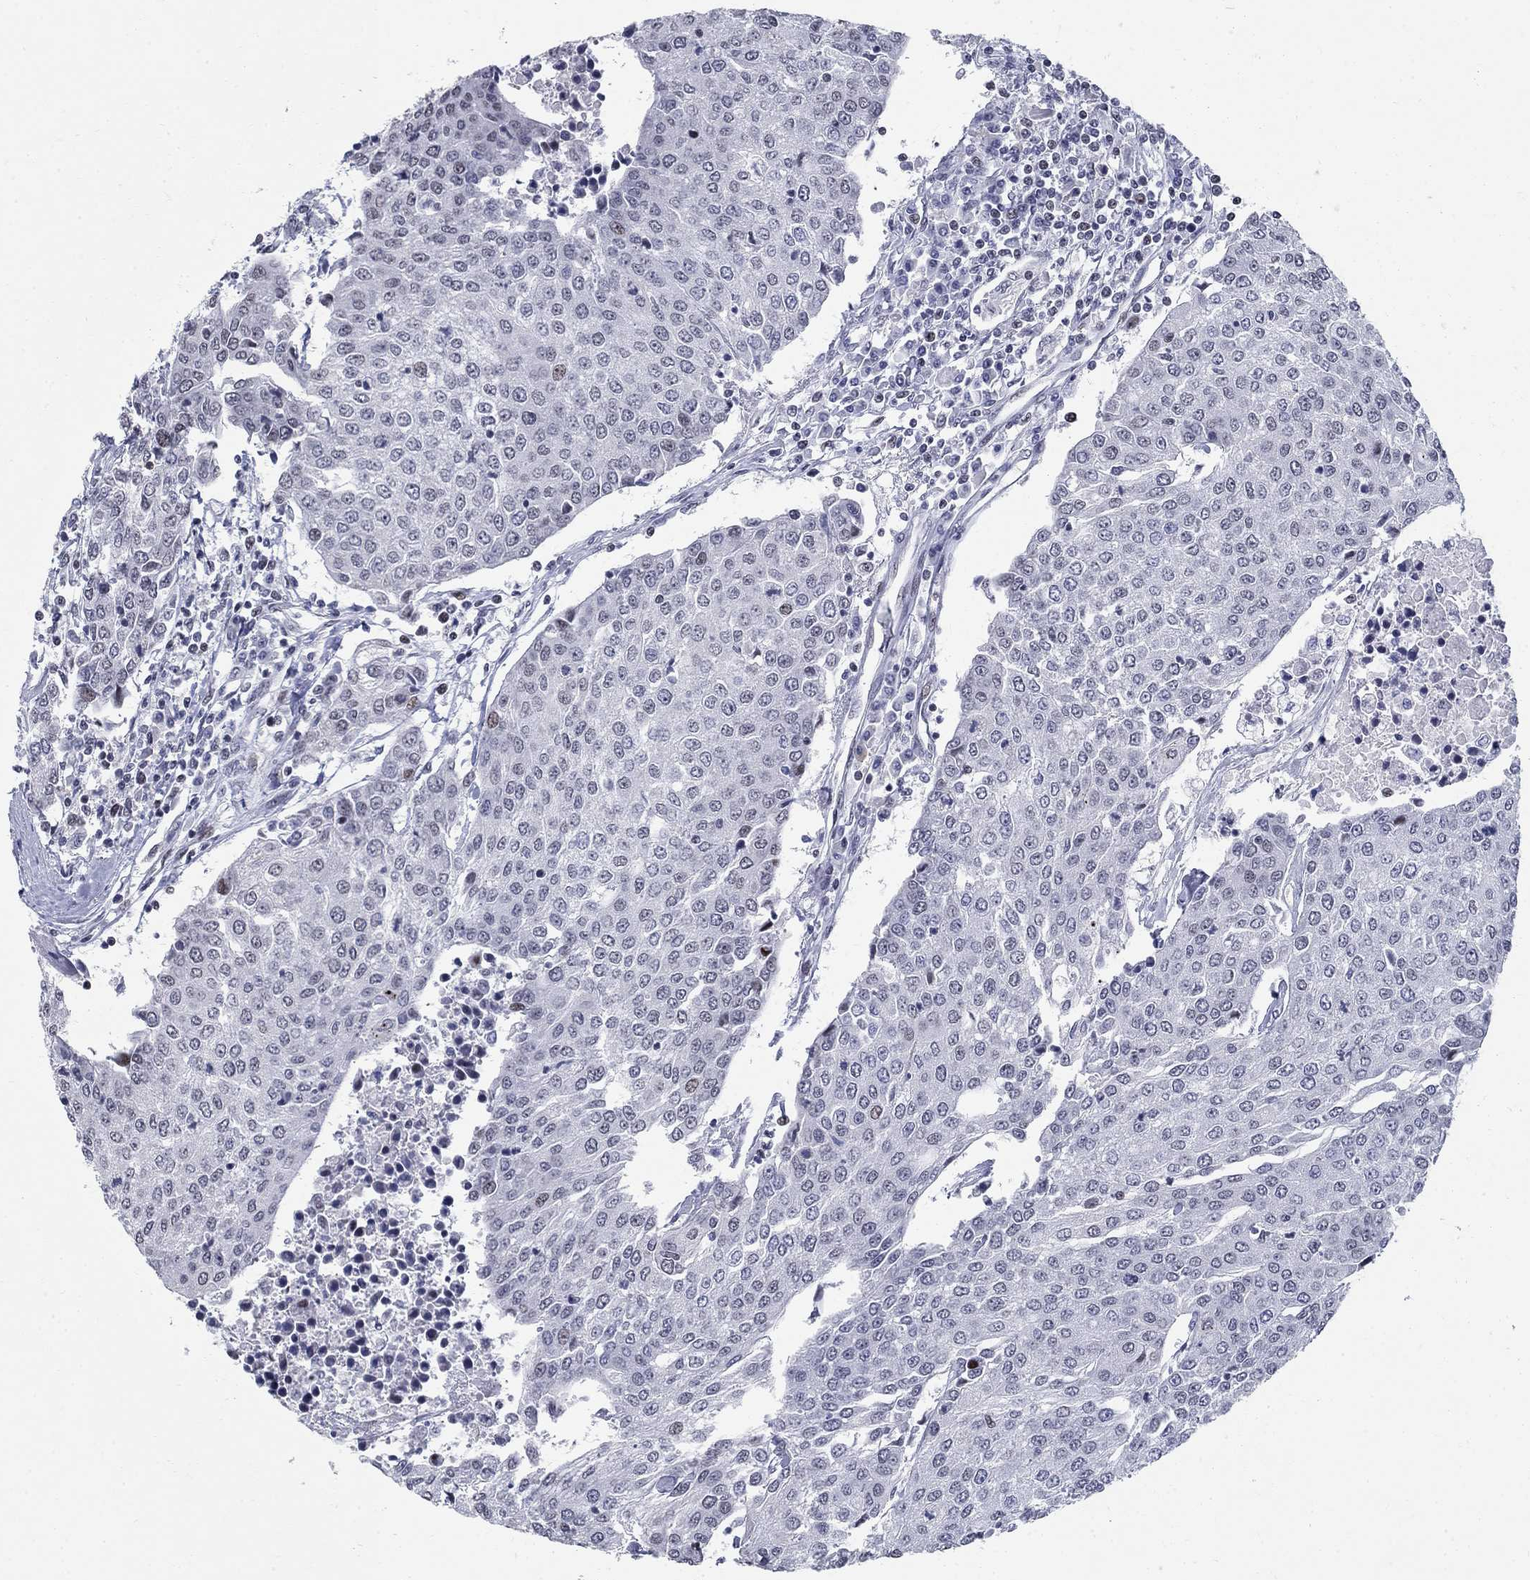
{"staining": {"intensity": "negative", "quantity": "none", "location": "none"}, "tissue": "urothelial cancer", "cell_type": "Tumor cells", "image_type": "cancer", "snomed": [{"axis": "morphology", "description": "Urothelial carcinoma, High grade"}, {"axis": "topography", "description": "Urinary bladder"}], "caption": "This is an immunohistochemistry histopathology image of urothelial carcinoma (high-grade). There is no staining in tumor cells.", "gene": "BHLHE22", "patient": {"sex": "female", "age": 85}}